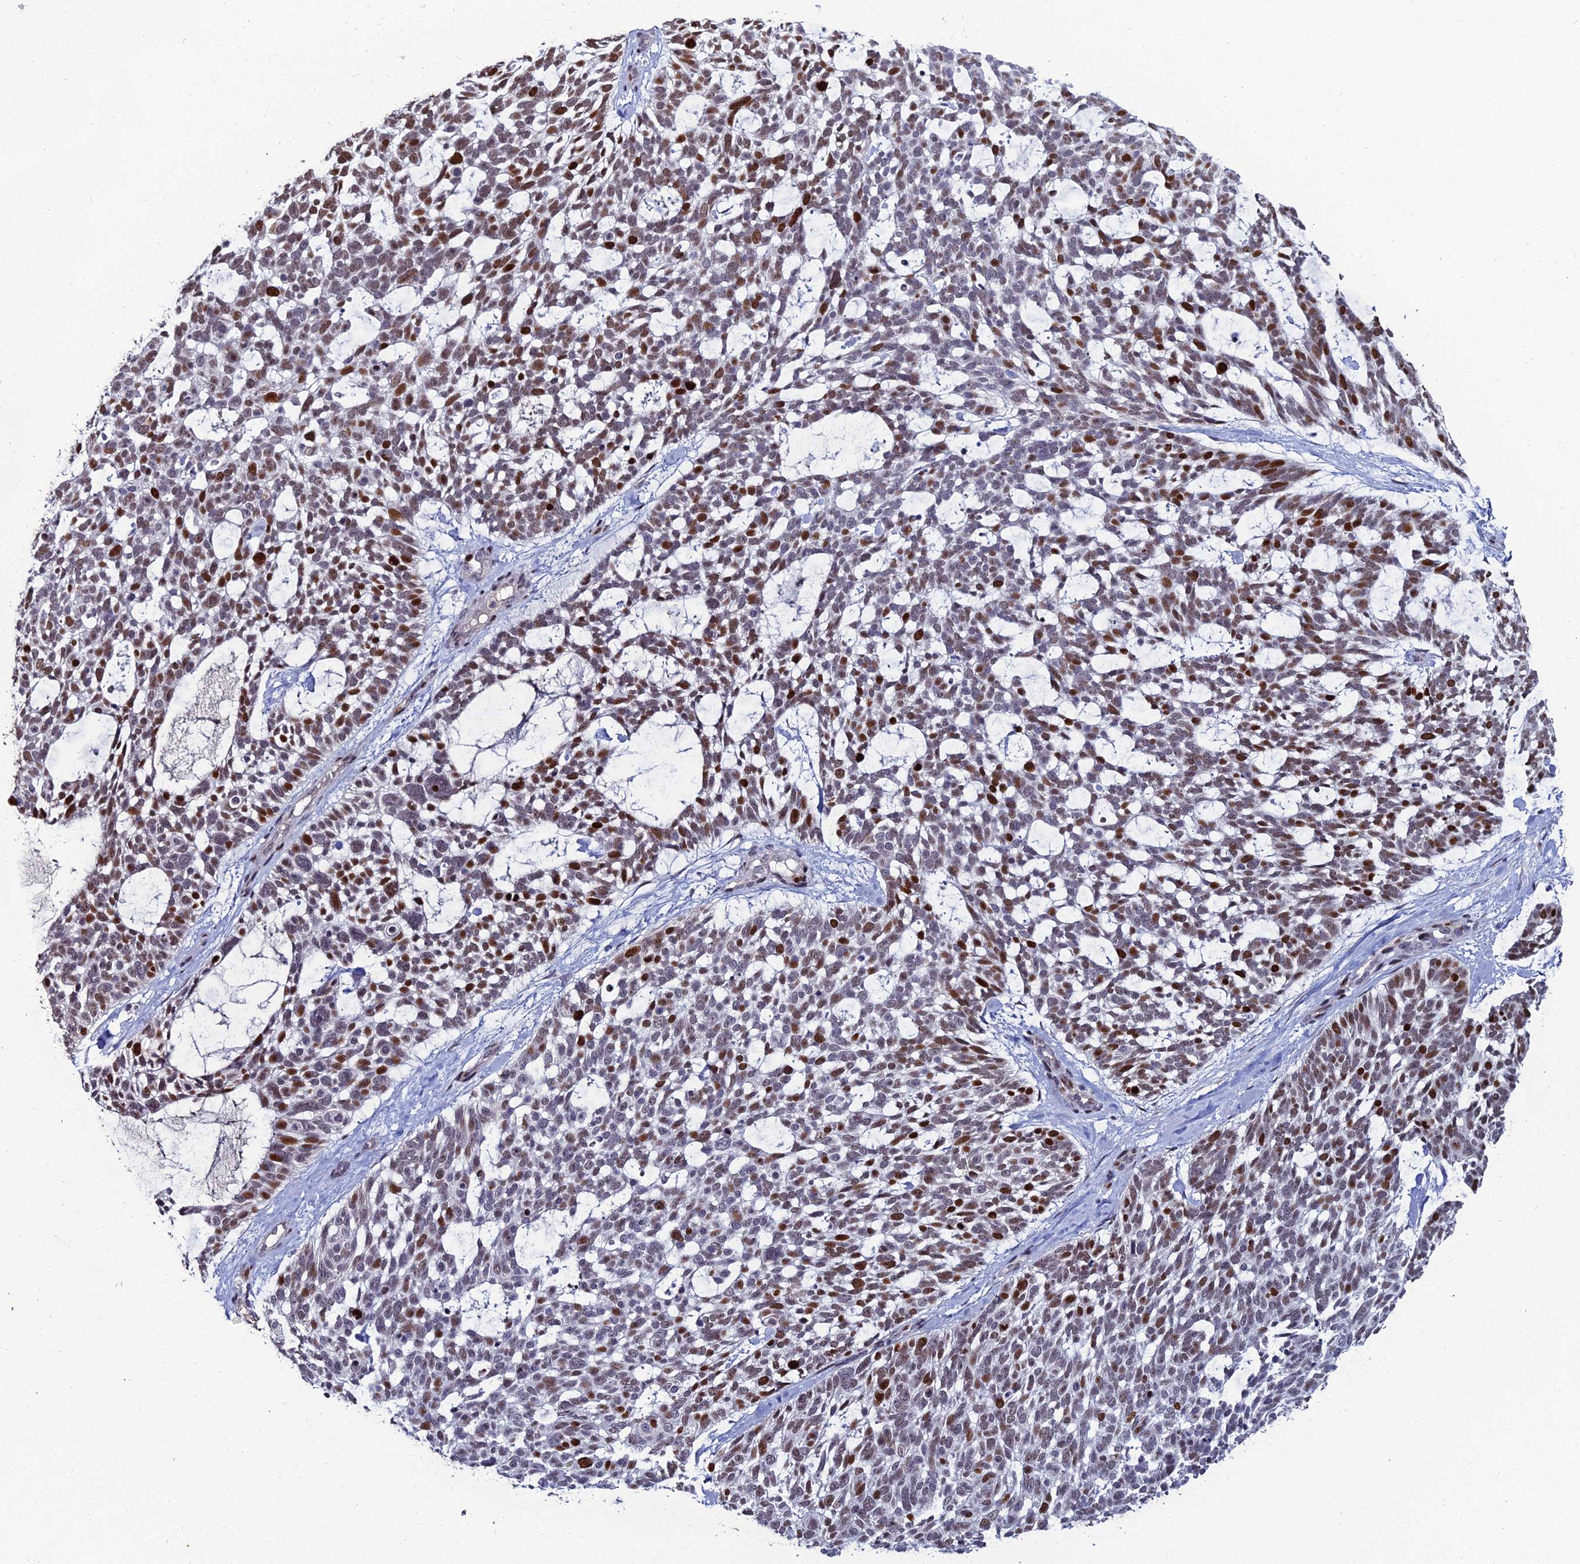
{"staining": {"intensity": "moderate", "quantity": "25%-75%", "location": "nuclear"}, "tissue": "skin cancer", "cell_type": "Tumor cells", "image_type": "cancer", "snomed": [{"axis": "morphology", "description": "Basal cell carcinoma"}, {"axis": "topography", "description": "Skin"}], "caption": "Immunohistochemical staining of skin basal cell carcinoma exhibits medium levels of moderate nuclear positivity in about 25%-75% of tumor cells.", "gene": "TAF9B", "patient": {"sex": "male", "age": 88}}